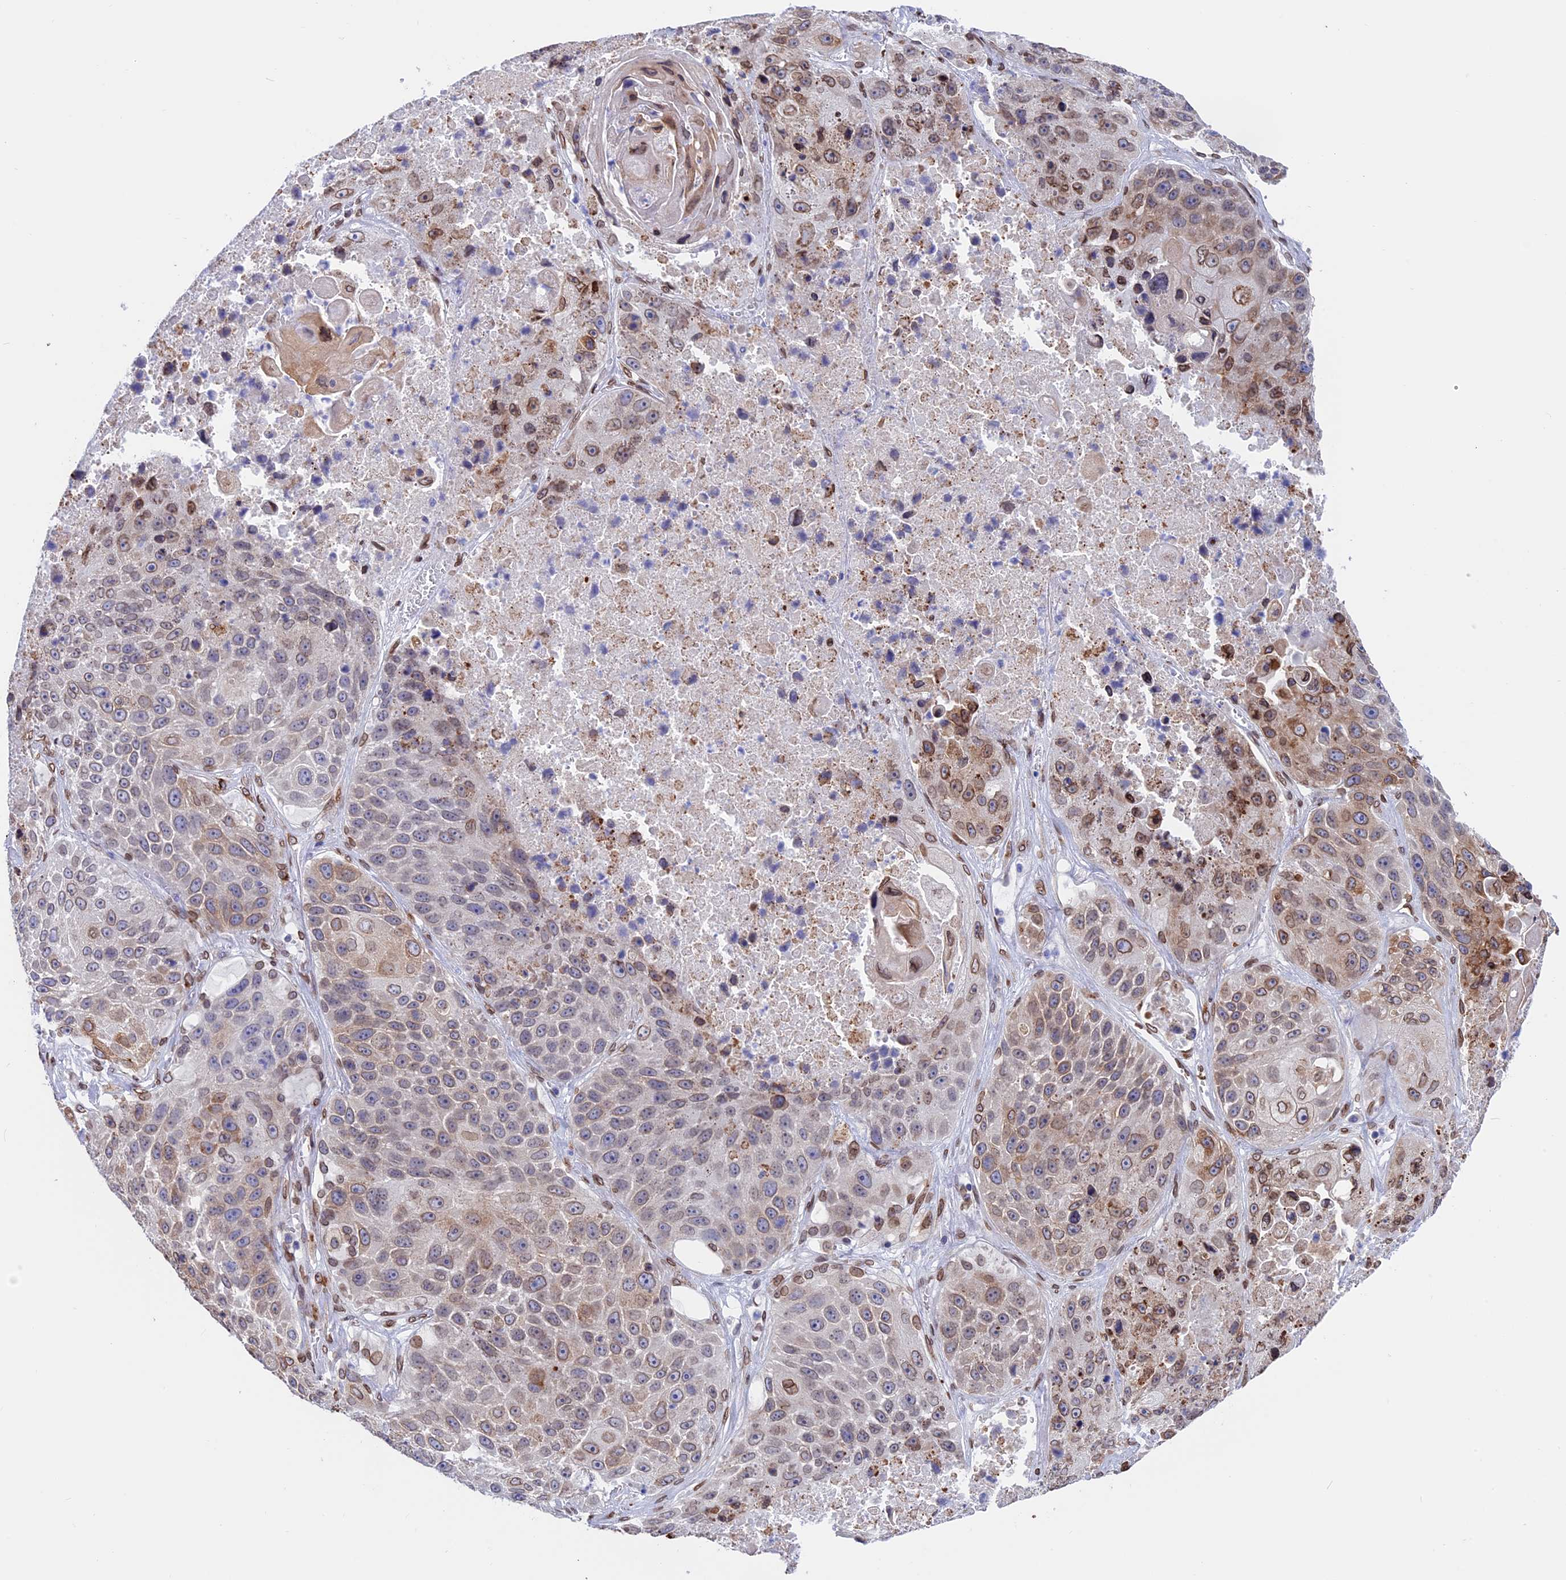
{"staining": {"intensity": "moderate", "quantity": "25%-75%", "location": "cytoplasmic/membranous,nuclear"}, "tissue": "lung cancer", "cell_type": "Tumor cells", "image_type": "cancer", "snomed": [{"axis": "morphology", "description": "Squamous cell carcinoma, NOS"}, {"axis": "topography", "description": "Lung"}], "caption": "This photomicrograph displays immunohistochemistry (IHC) staining of lung squamous cell carcinoma, with medium moderate cytoplasmic/membranous and nuclear staining in approximately 25%-75% of tumor cells.", "gene": "TMPRSS7", "patient": {"sex": "male", "age": 61}}